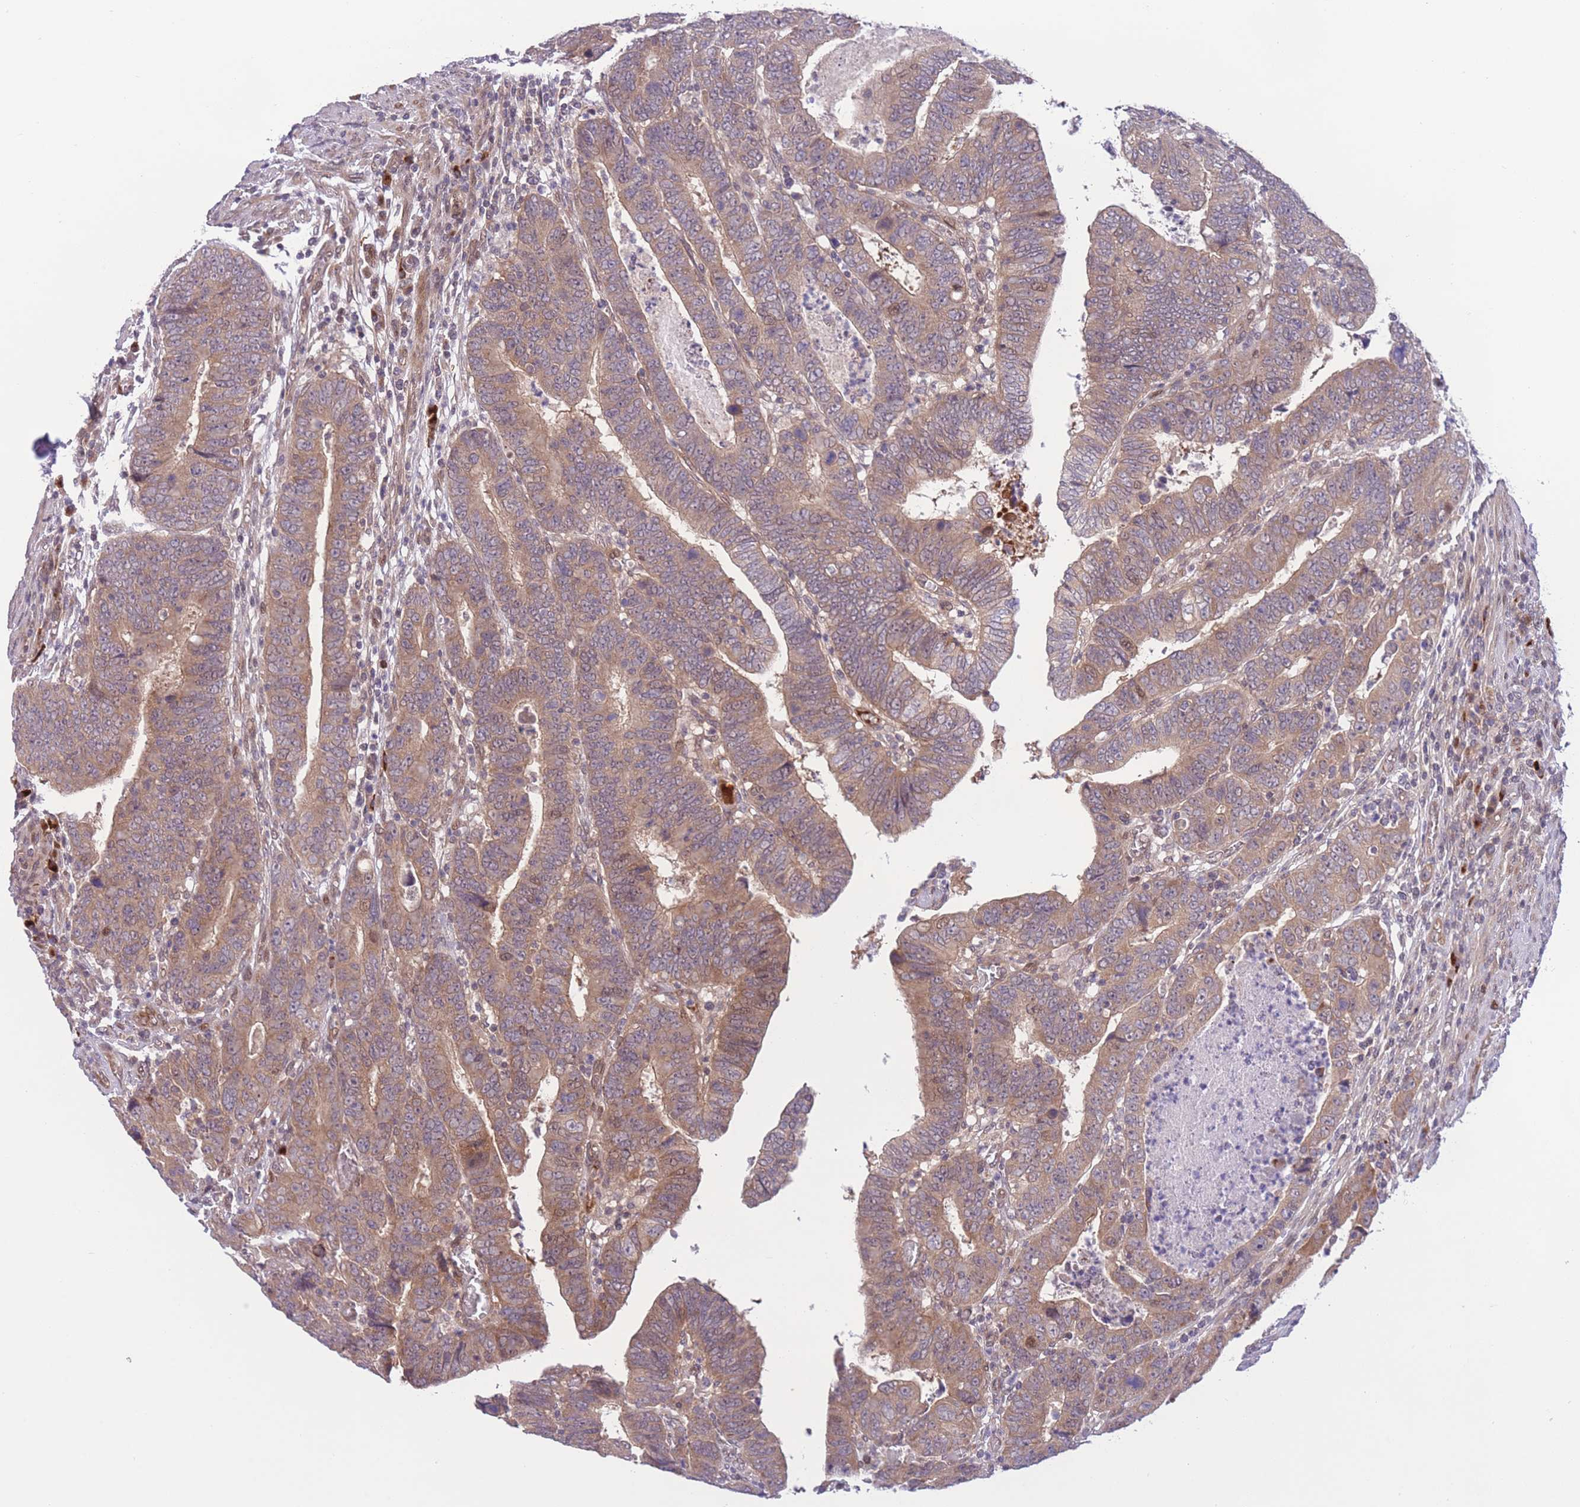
{"staining": {"intensity": "moderate", "quantity": ">75%", "location": "cytoplasmic/membranous,nuclear"}, "tissue": "colorectal cancer", "cell_type": "Tumor cells", "image_type": "cancer", "snomed": [{"axis": "morphology", "description": "Normal tissue, NOS"}, {"axis": "morphology", "description": "Adenocarcinoma, NOS"}, {"axis": "topography", "description": "Rectum"}], "caption": "The histopathology image displays immunohistochemical staining of adenocarcinoma (colorectal). There is moderate cytoplasmic/membranous and nuclear staining is present in approximately >75% of tumor cells. Nuclei are stained in blue.", "gene": "CDC25B", "patient": {"sex": "female", "age": 65}}